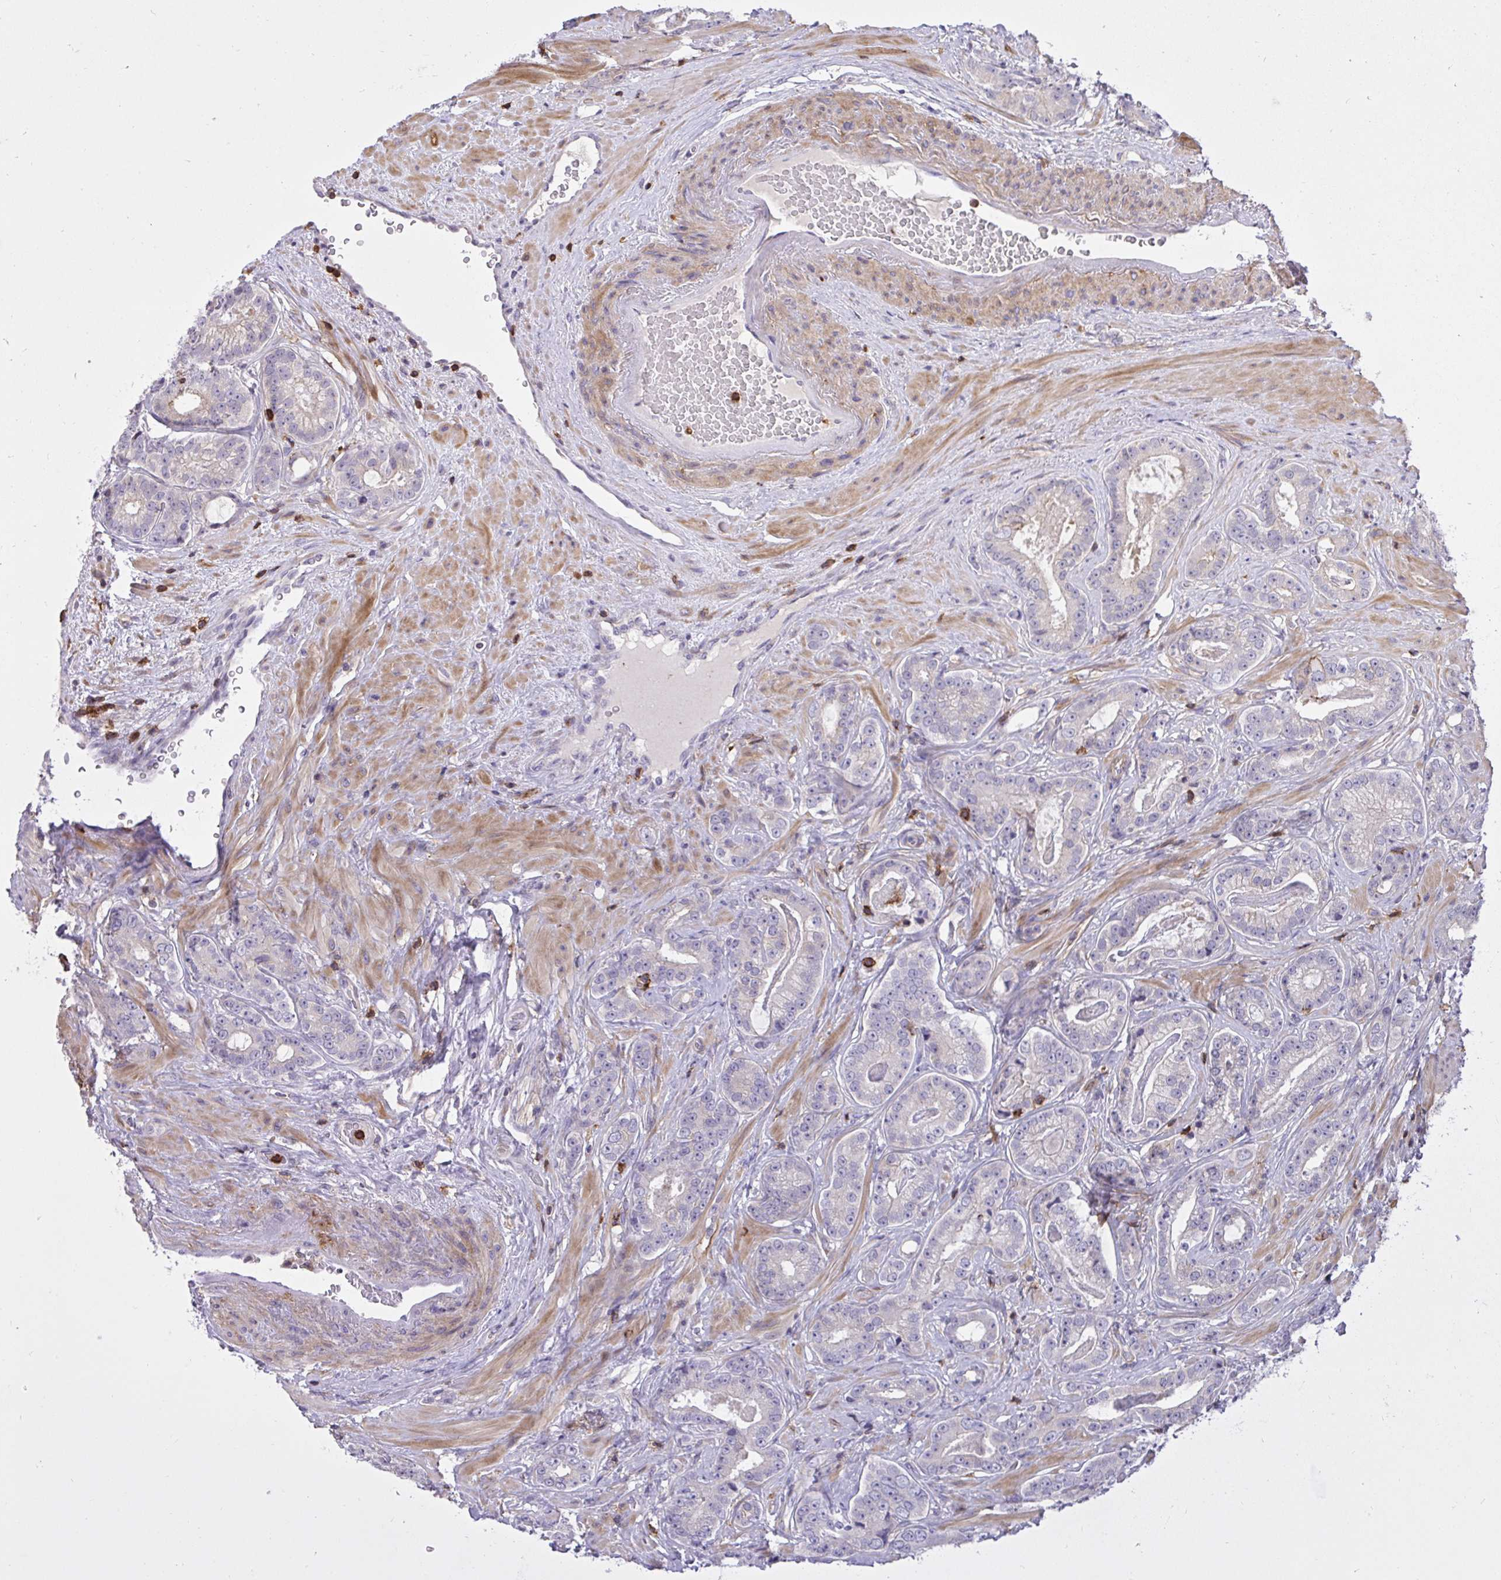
{"staining": {"intensity": "negative", "quantity": "none", "location": "none"}, "tissue": "prostate cancer", "cell_type": "Tumor cells", "image_type": "cancer", "snomed": [{"axis": "morphology", "description": "Adenocarcinoma, Low grade"}, {"axis": "topography", "description": "Prostate"}], "caption": "Photomicrograph shows no protein expression in tumor cells of prostate cancer (adenocarcinoma (low-grade)) tissue. The staining is performed using DAB brown chromogen with nuclei counter-stained in using hematoxylin.", "gene": "ERI1", "patient": {"sex": "male", "age": 61}}